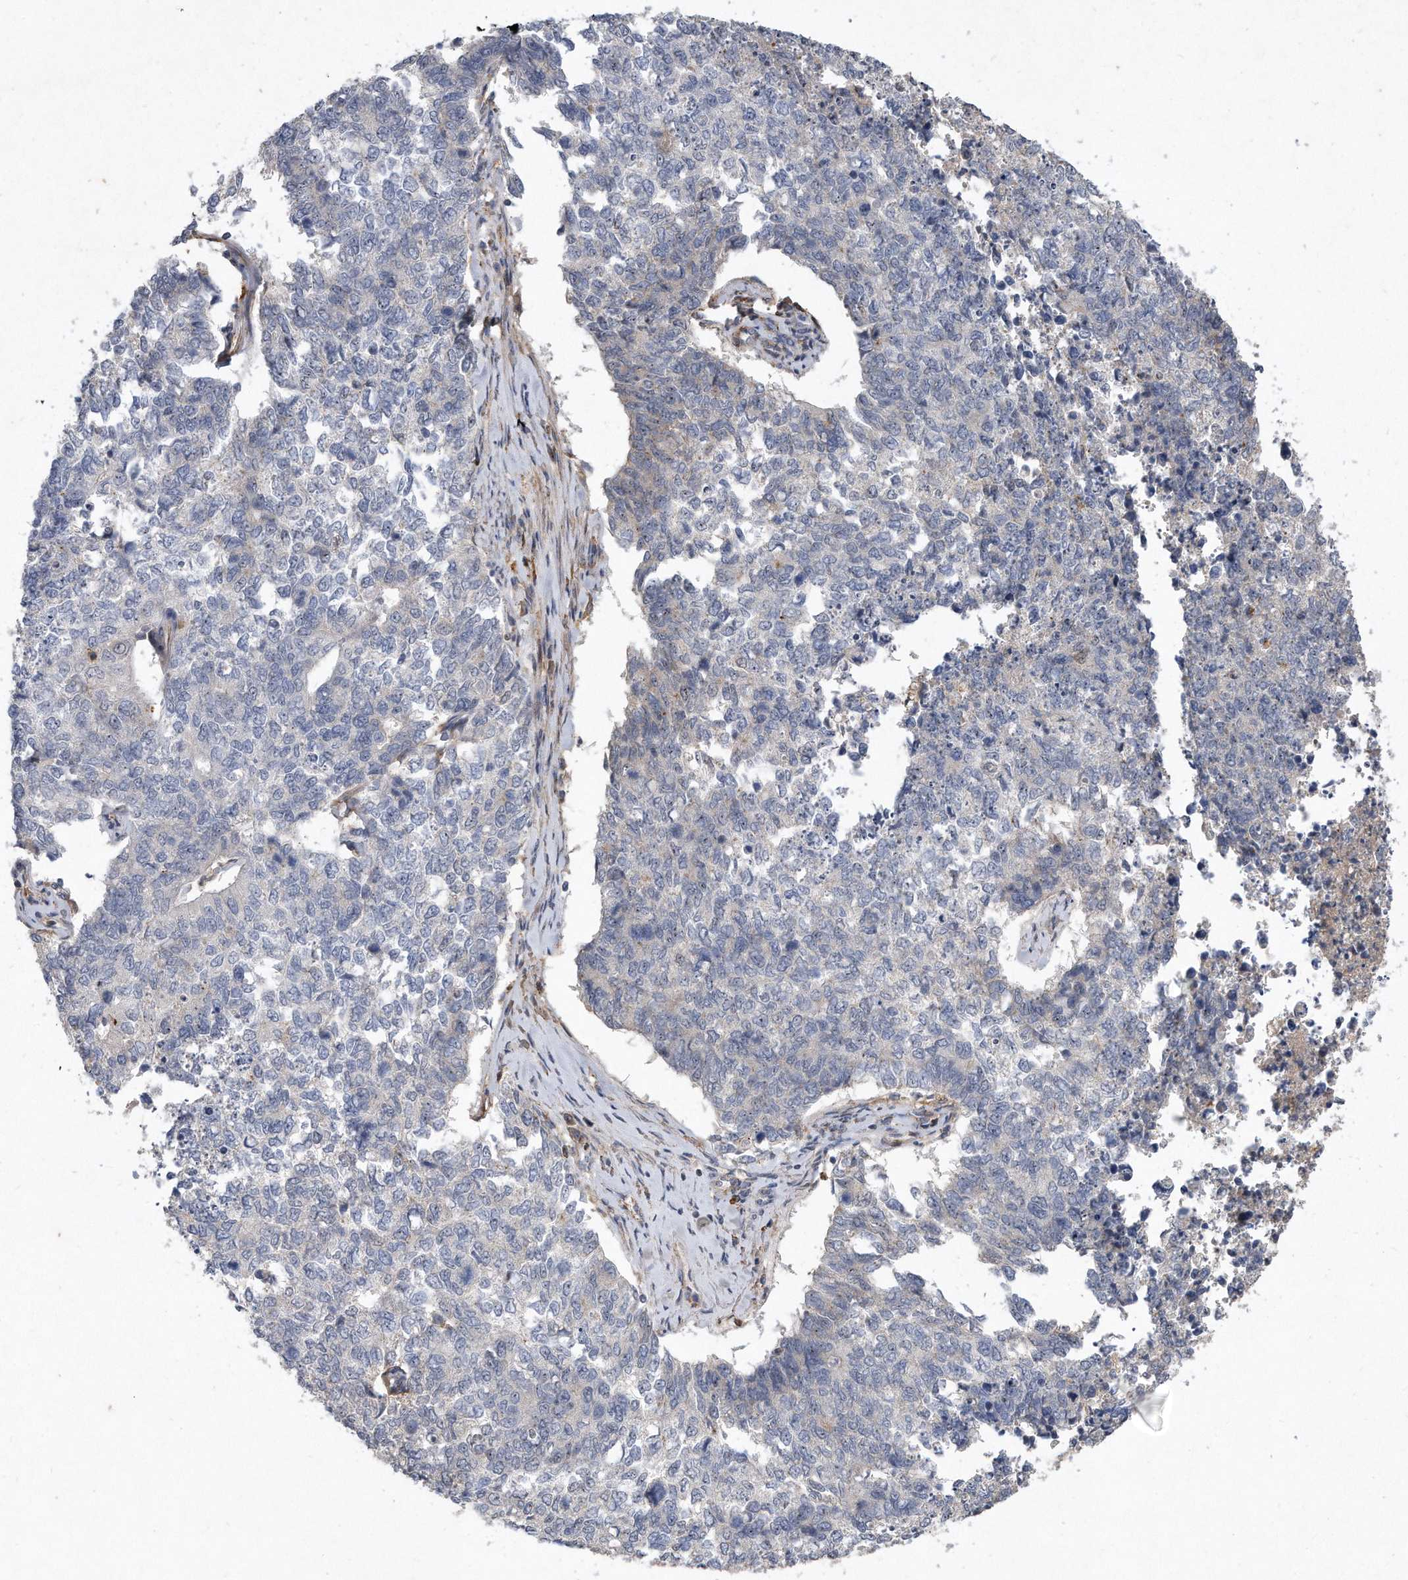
{"staining": {"intensity": "negative", "quantity": "none", "location": "none"}, "tissue": "cervical cancer", "cell_type": "Tumor cells", "image_type": "cancer", "snomed": [{"axis": "morphology", "description": "Squamous cell carcinoma, NOS"}, {"axis": "topography", "description": "Cervix"}], "caption": "Histopathology image shows no protein expression in tumor cells of cervical cancer (squamous cell carcinoma) tissue.", "gene": "PGBD2", "patient": {"sex": "female", "age": 63}}